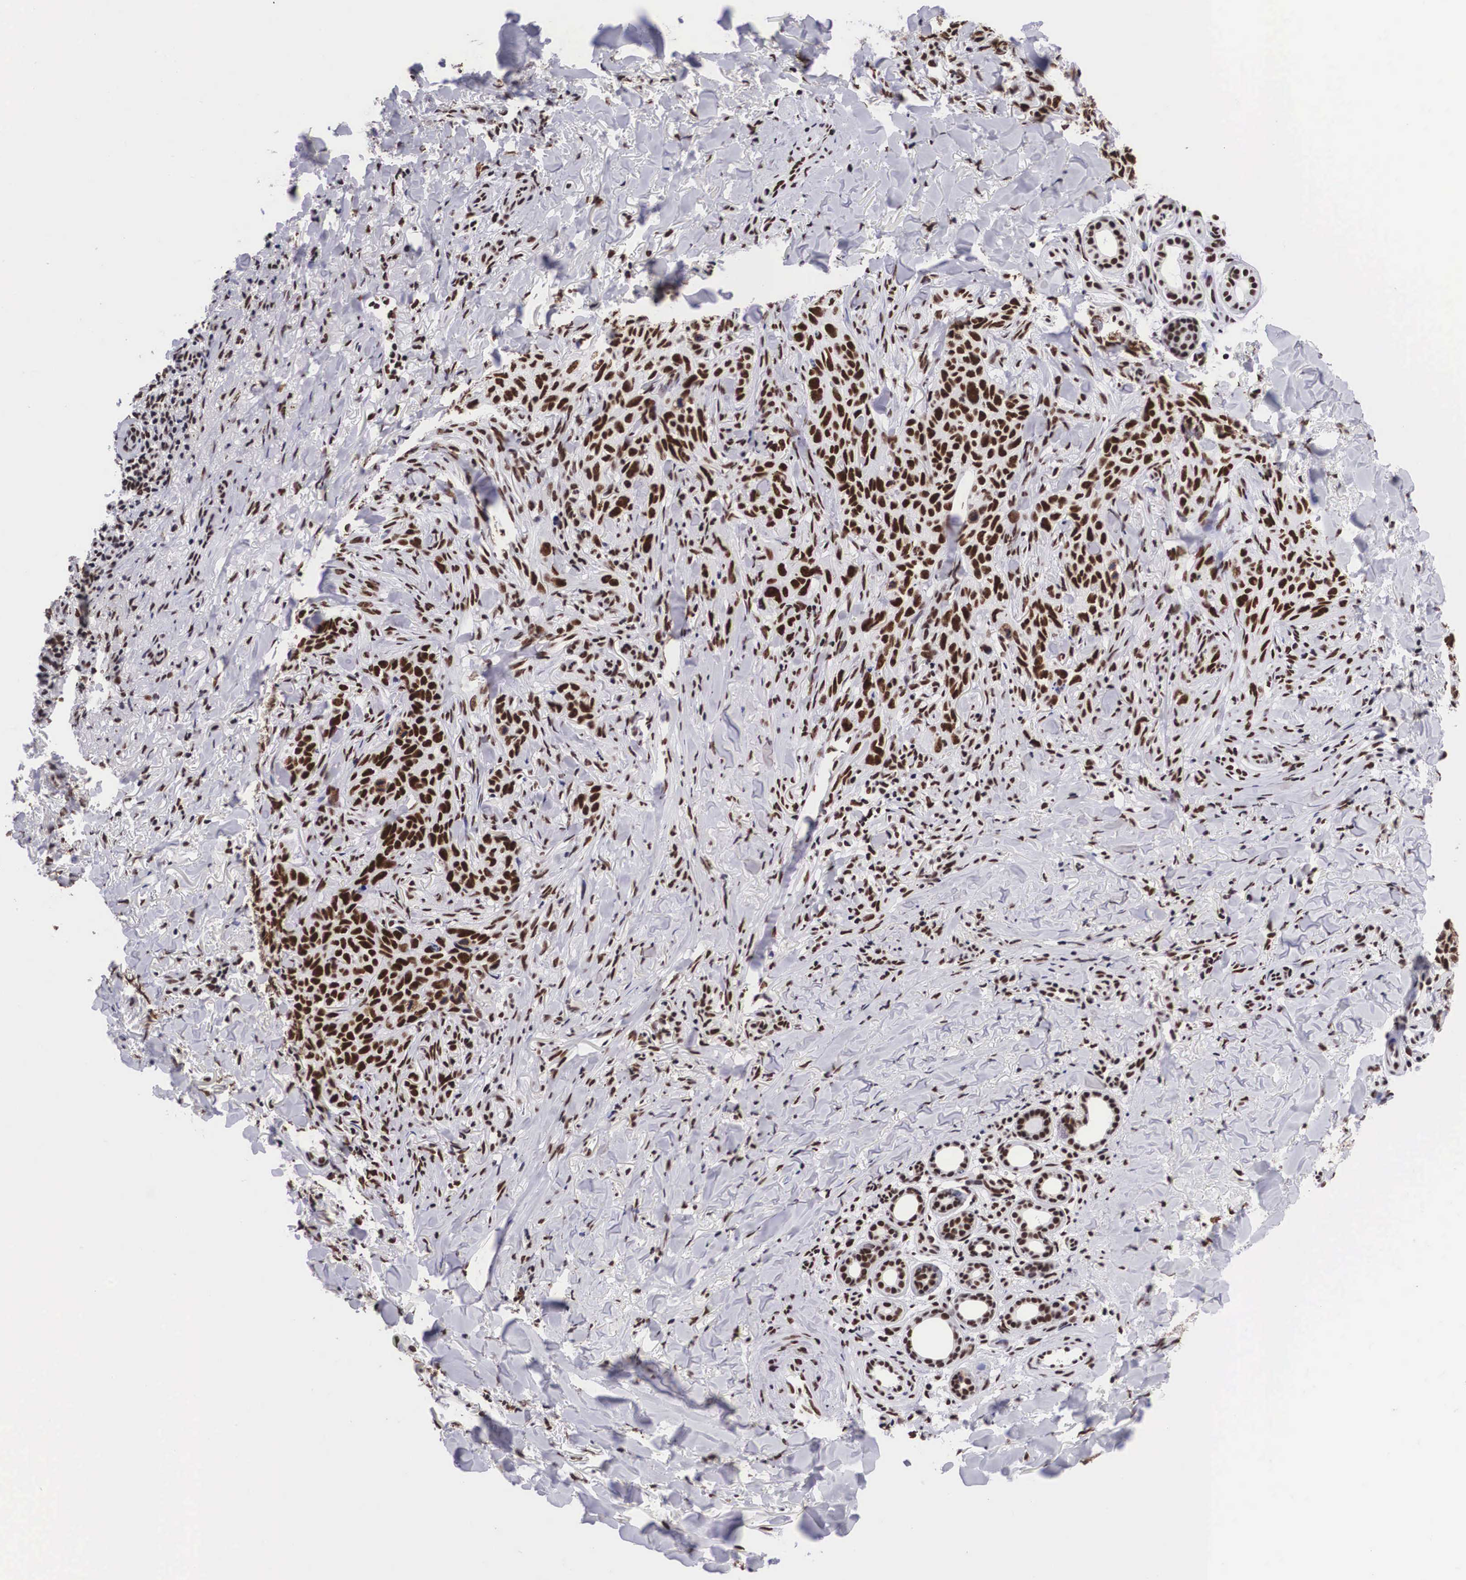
{"staining": {"intensity": "moderate", "quantity": ">75%", "location": "nuclear"}, "tissue": "skin cancer", "cell_type": "Tumor cells", "image_type": "cancer", "snomed": [{"axis": "morphology", "description": "Normal tissue, NOS"}, {"axis": "morphology", "description": "Basal cell carcinoma"}, {"axis": "topography", "description": "Skin"}], "caption": "Immunohistochemistry (IHC) staining of skin basal cell carcinoma, which shows medium levels of moderate nuclear staining in about >75% of tumor cells indicating moderate nuclear protein positivity. The staining was performed using DAB (brown) for protein detection and nuclei were counterstained in hematoxylin (blue).", "gene": "SF3A1", "patient": {"sex": "male", "age": 81}}